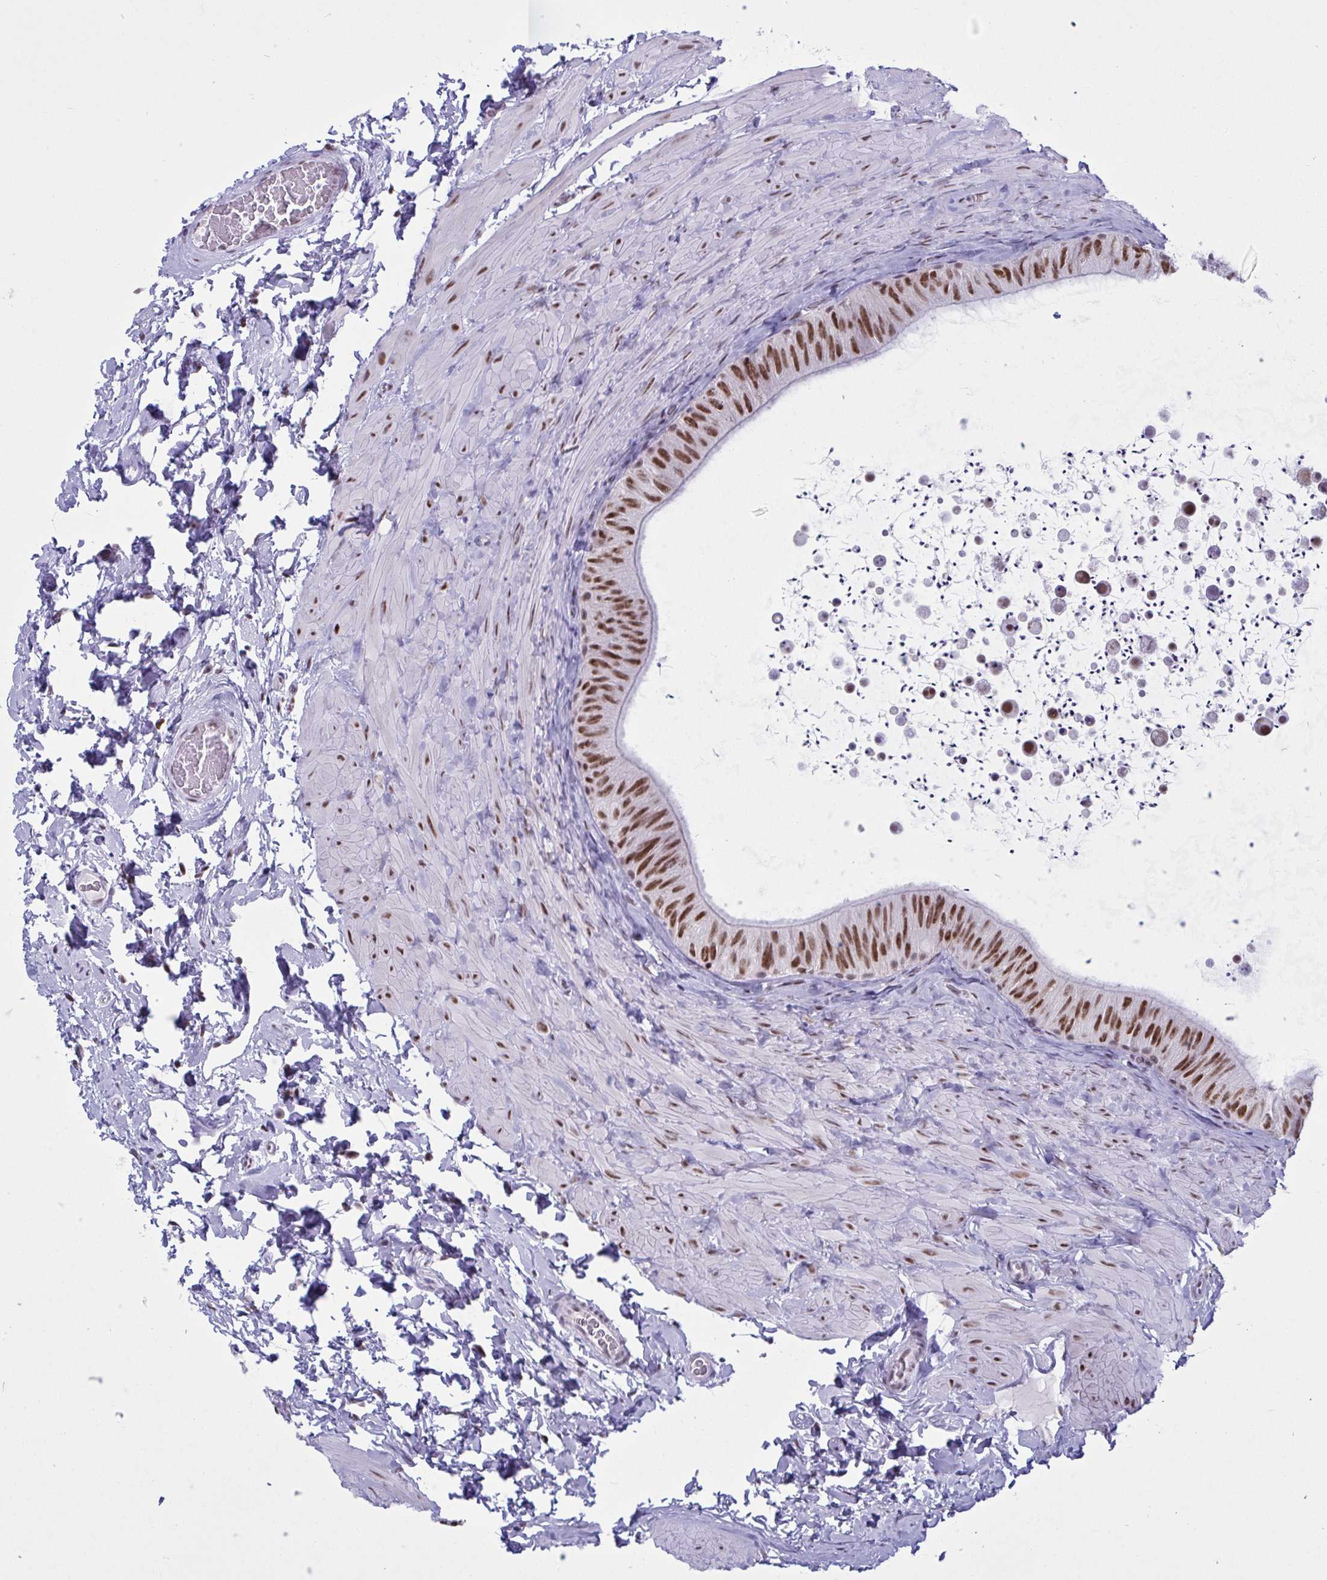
{"staining": {"intensity": "strong", "quantity": ">75%", "location": "nuclear"}, "tissue": "epididymis", "cell_type": "Glandular cells", "image_type": "normal", "snomed": [{"axis": "morphology", "description": "Normal tissue, NOS"}, {"axis": "topography", "description": "Epididymis, spermatic cord, NOS"}, {"axis": "topography", "description": "Epididymis"}], "caption": "Epididymis stained with DAB IHC demonstrates high levels of strong nuclear staining in about >75% of glandular cells. (Stains: DAB (3,3'-diaminobenzidine) in brown, nuclei in blue, Microscopy: brightfield microscopy at high magnification).", "gene": "PPP1R10", "patient": {"sex": "male", "age": 31}}